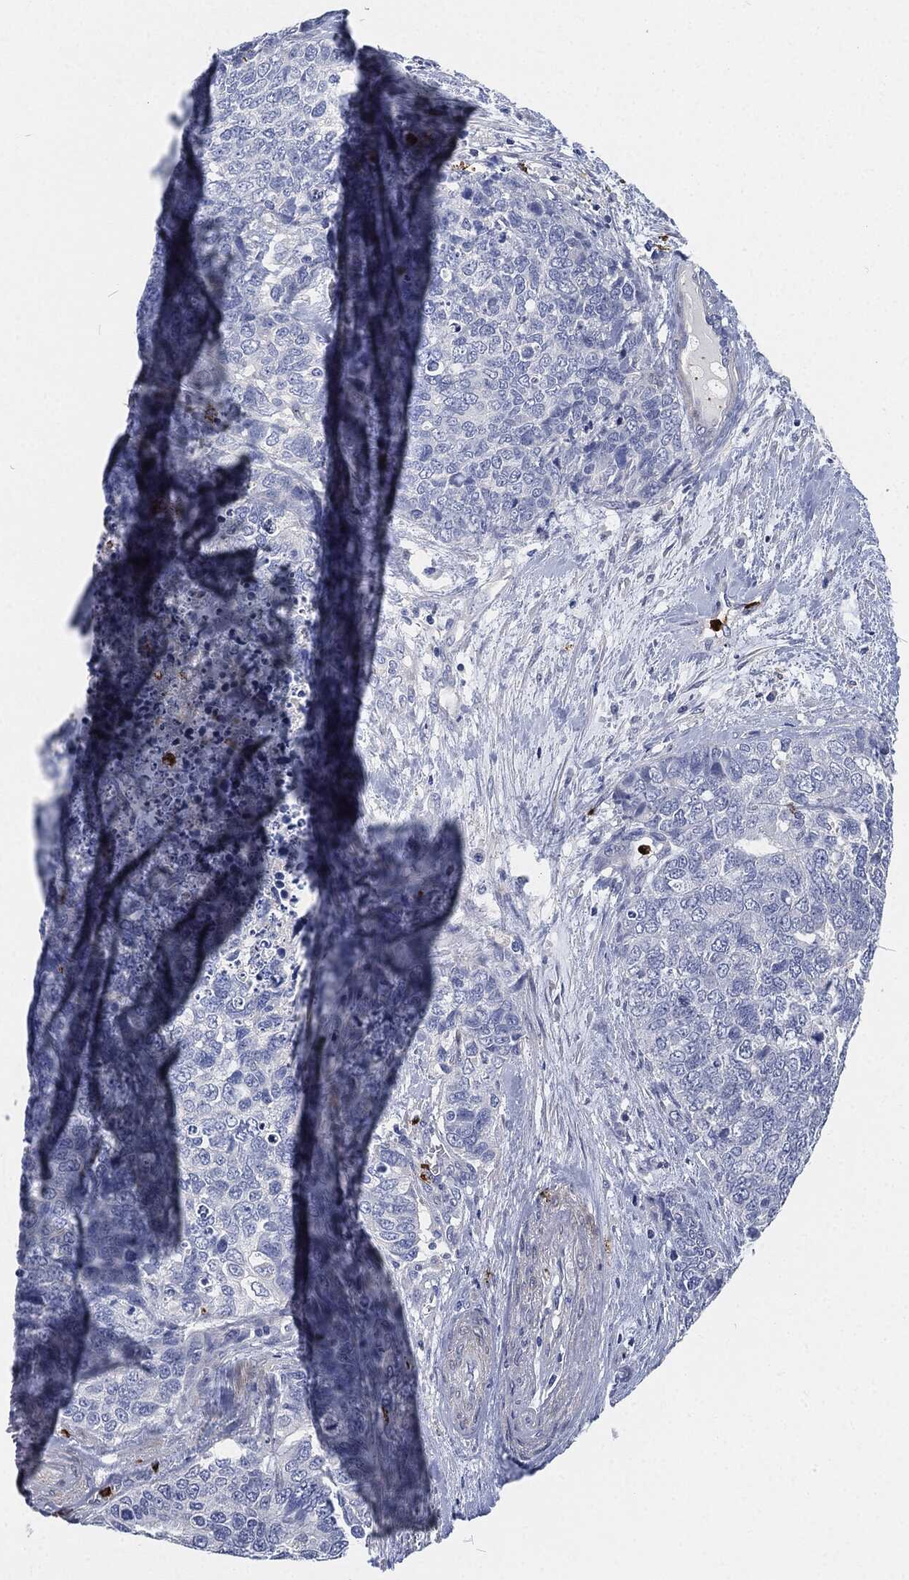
{"staining": {"intensity": "negative", "quantity": "none", "location": "none"}, "tissue": "cervical cancer", "cell_type": "Tumor cells", "image_type": "cancer", "snomed": [{"axis": "morphology", "description": "Squamous cell carcinoma, NOS"}, {"axis": "topography", "description": "Cervix"}], "caption": "Tumor cells show no significant protein staining in cervical cancer (squamous cell carcinoma). (DAB IHC with hematoxylin counter stain).", "gene": "MPO", "patient": {"sex": "female", "age": 63}}